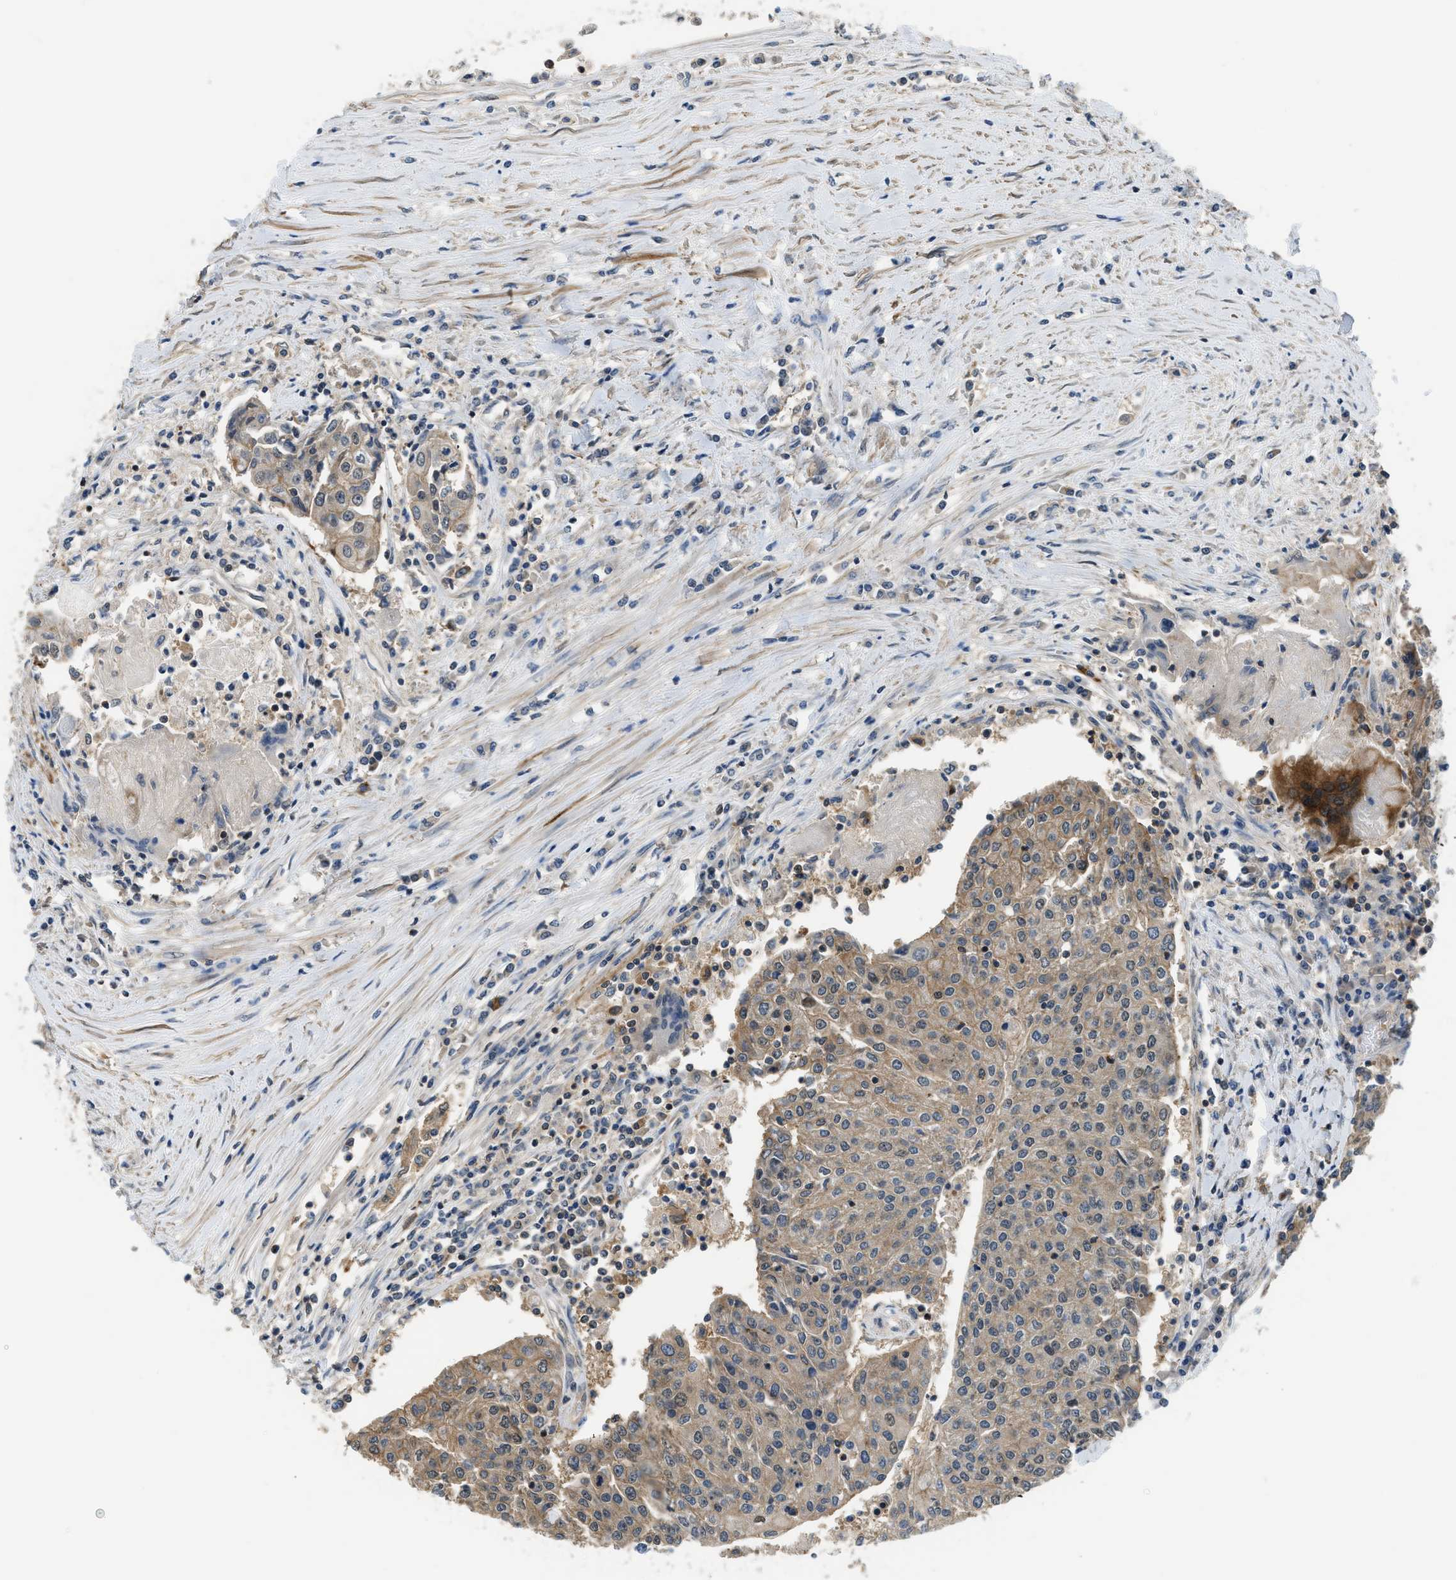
{"staining": {"intensity": "weak", "quantity": ">75%", "location": "cytoplasmic/membranous,nuclear"}, "tissue": "urothelial cancer", "cell_type": "Tumor cells", "image_type": "cancer", "snomed": [{"axis": "morphology", "description": "Urothelial carcinoma, High grade"}, {"axis": "topography", "description": "Urinary bladder"}], "caption": "The immunohistochemical stain highlights weak cytoplasmic/membranous and nuclear expression in tumor cells of urothelial cancer tissue. The staining was performed using DAB (3,3'-diaminobenzidine) to visualize the protein expression in brown, while the nuclei were stained in blue with hematoxylin (Magnification: 20x).", "gene": "CBLB", "patient": {"sex": "female", "age": 85}}